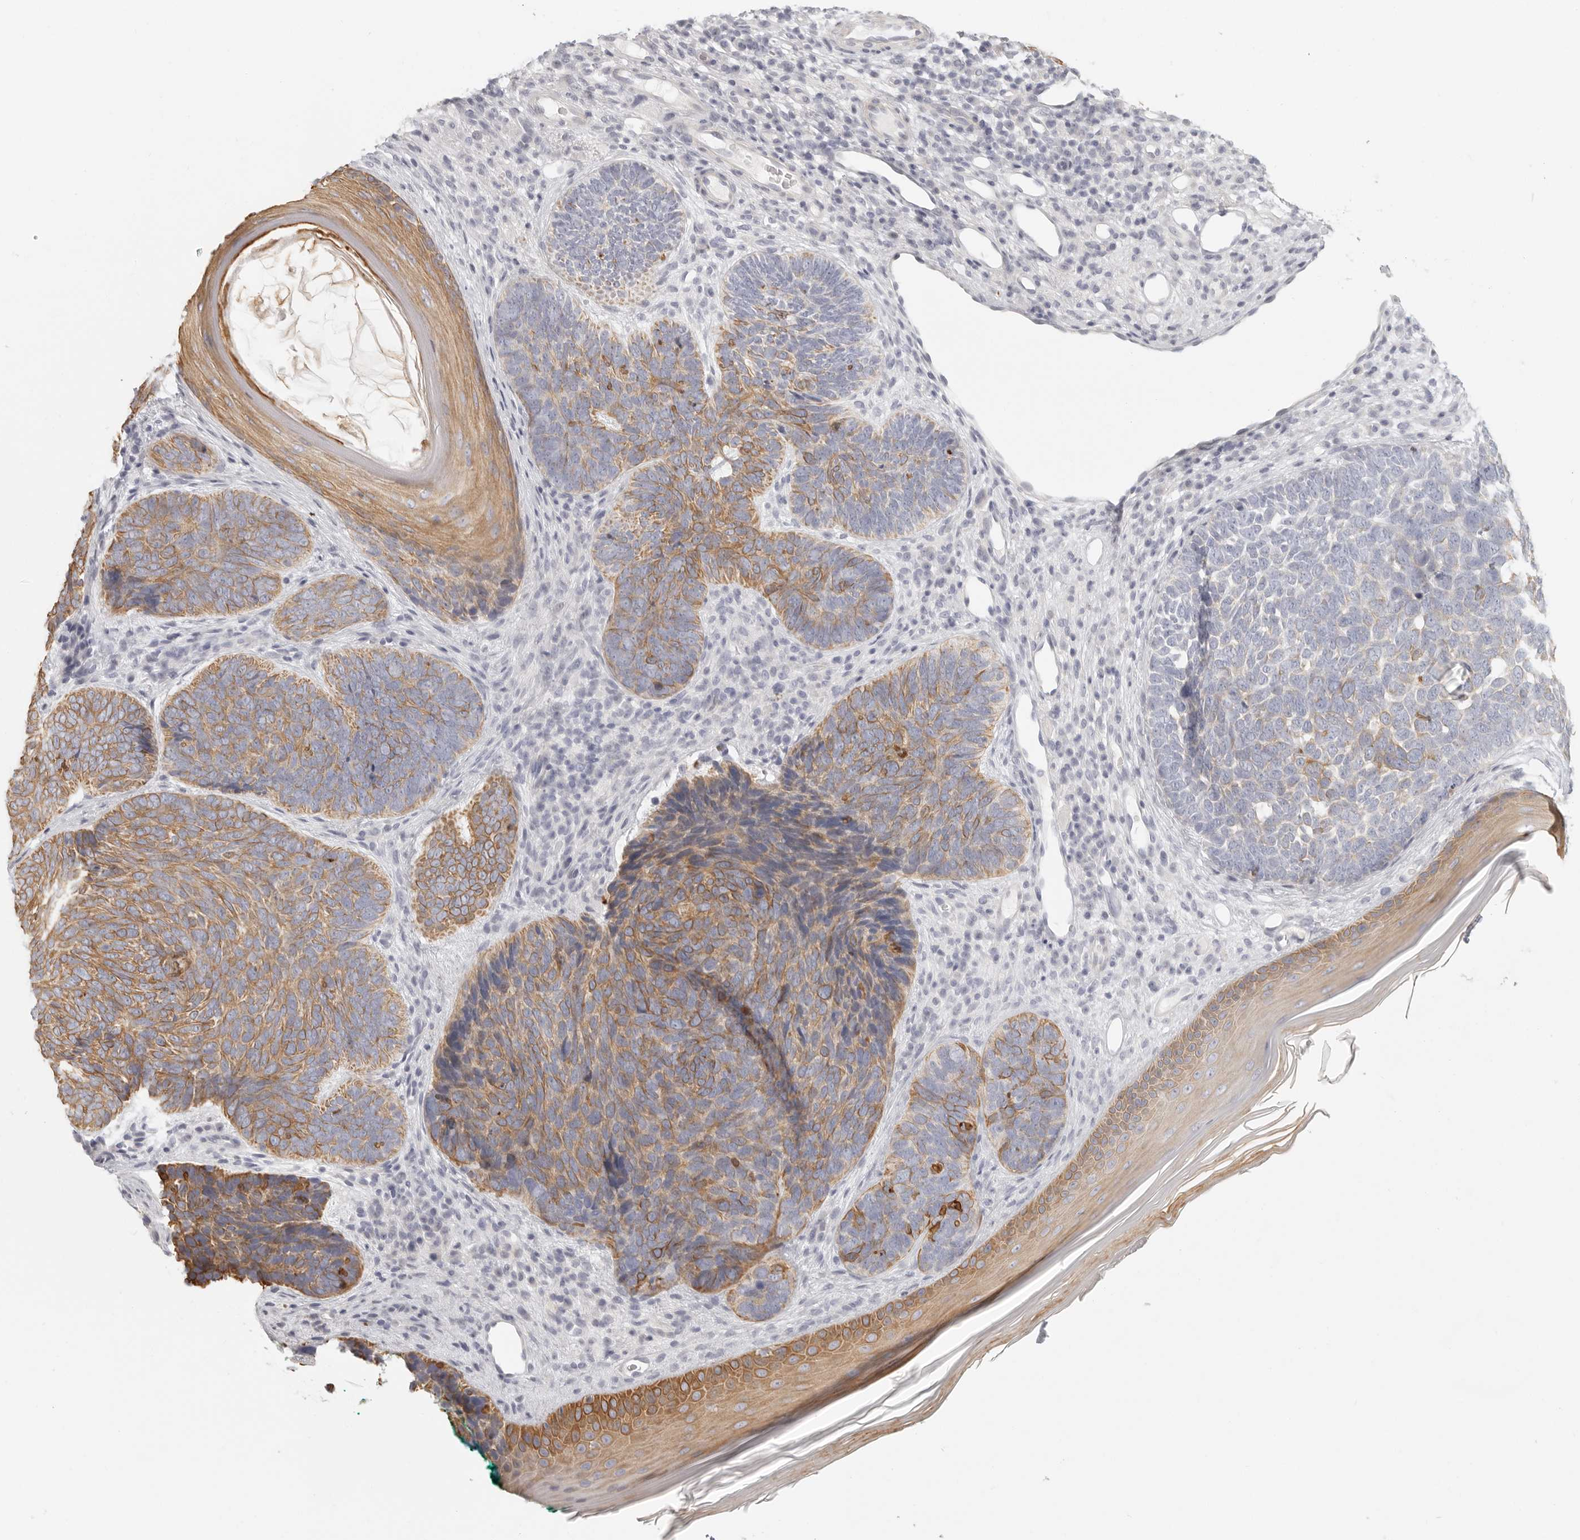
{"staining": {"intensity": "moderate", "quantity": ">75%", "location": "cytoplasmic/membranous"}, "tissue": "skin cancer", "cell_type": "Tumor cells", "image_type": "cancer", "snomed": [{"axis": "morphology", "description": "Basal cell carcinoma"}, {"axis": "topography", "description": "Skin"}], "caption": "The image demonstrates immunohistochemical staining of skin cancer. There is moderate cytoplasmic/membranous staining is seen in approximately >75% of tumor cells.", "gene": "RXFP1", "patient": {"sex": "female", "age": 85}}